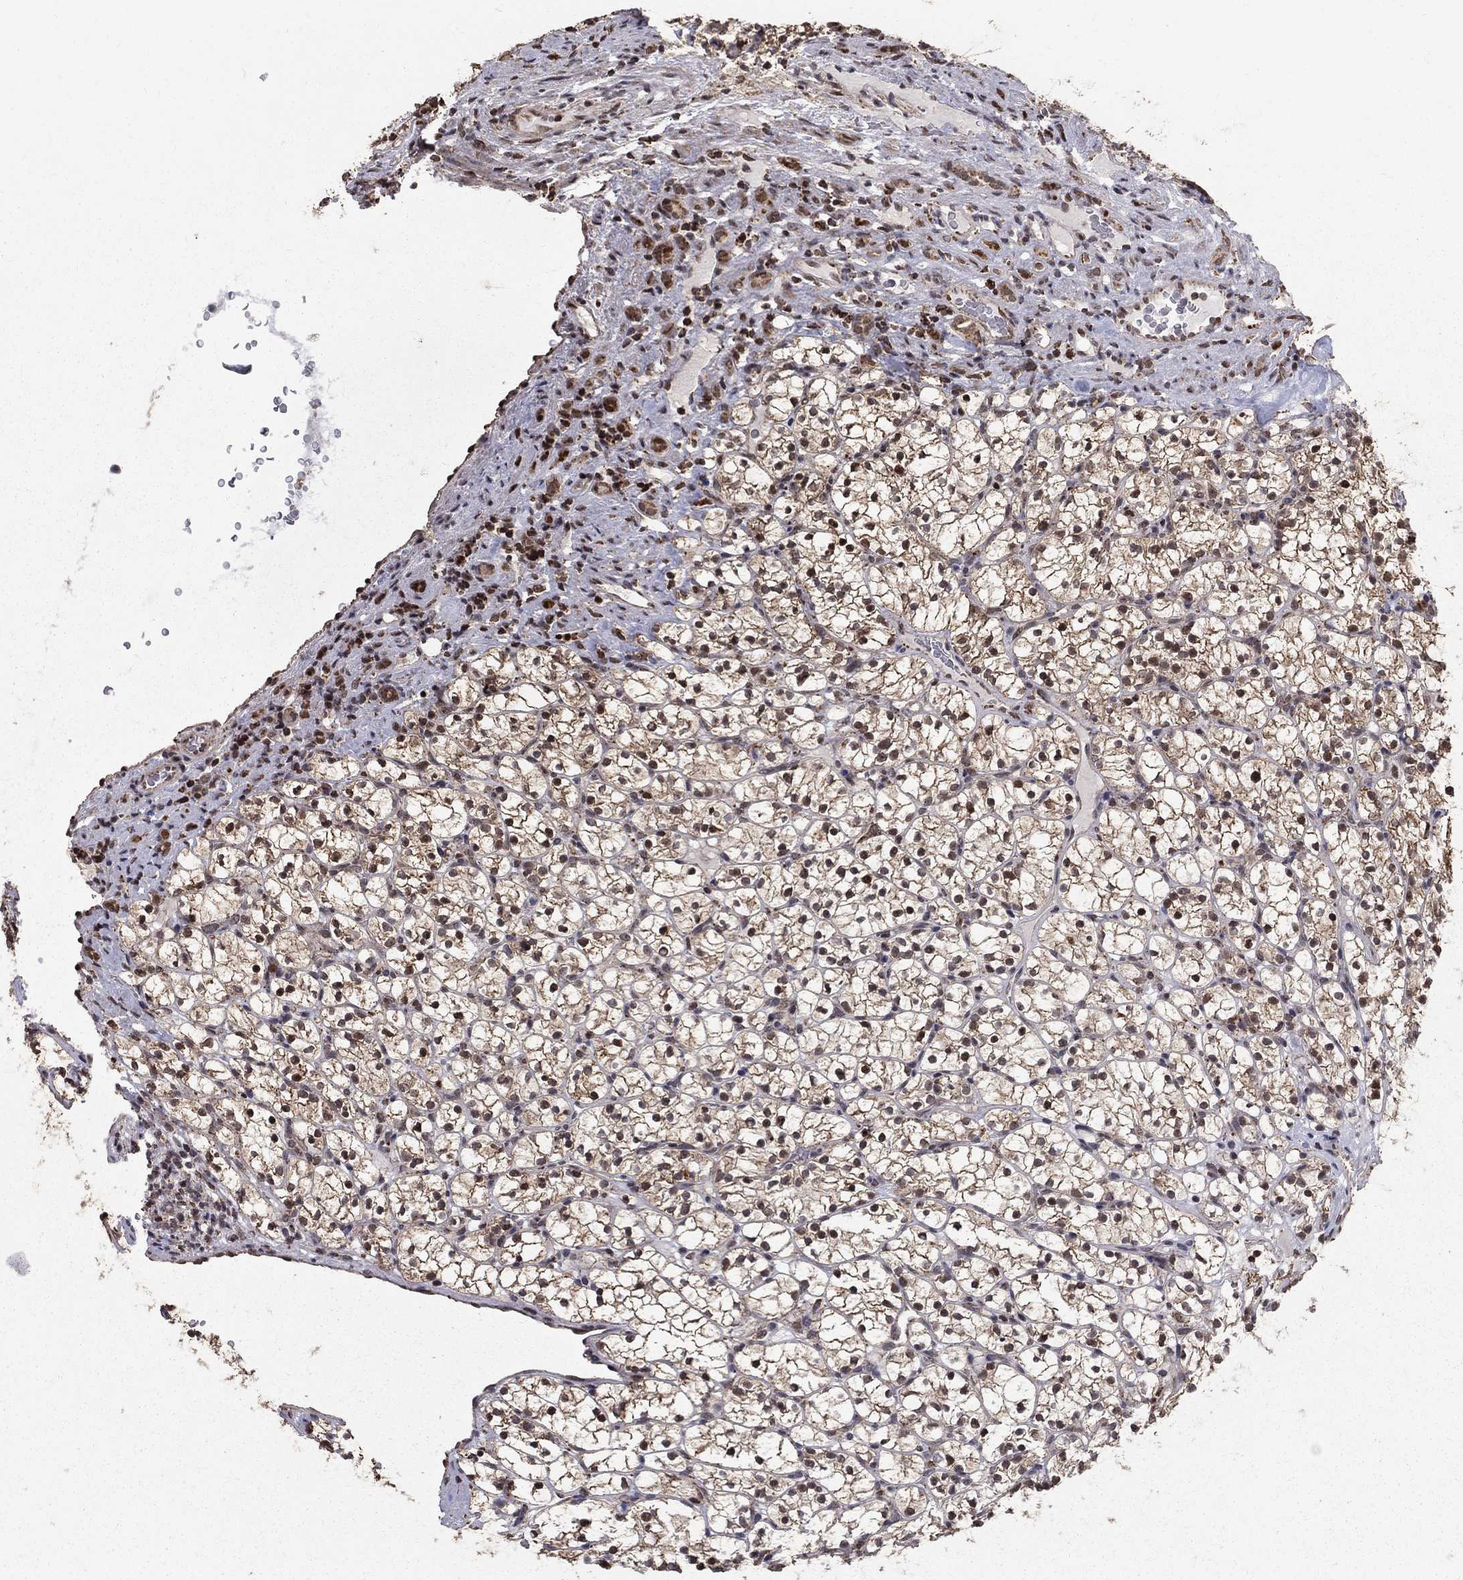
{"staining": {"intensity": "moderate", "quantity": "25%-75%", "location": "cytoplasmic/membranous"}, "tissue": "renal cancer", "cell_type": "Tumor cells", "image_type": "cancer", "snomed": [{"axis": "morphology", "description": "Adenocarcinoma, NOS"}, {"axis": "topography", "description": "Kidney"}], "caption": "The micrograph demonstrates staining of renal cancer (adenocarcinoma), revealing moderate cytoplasmic/membranous protein expression (brown color) within tumor cells.", "gene": "ACOT13", "patient": {"sex": "female", "age": 89}}